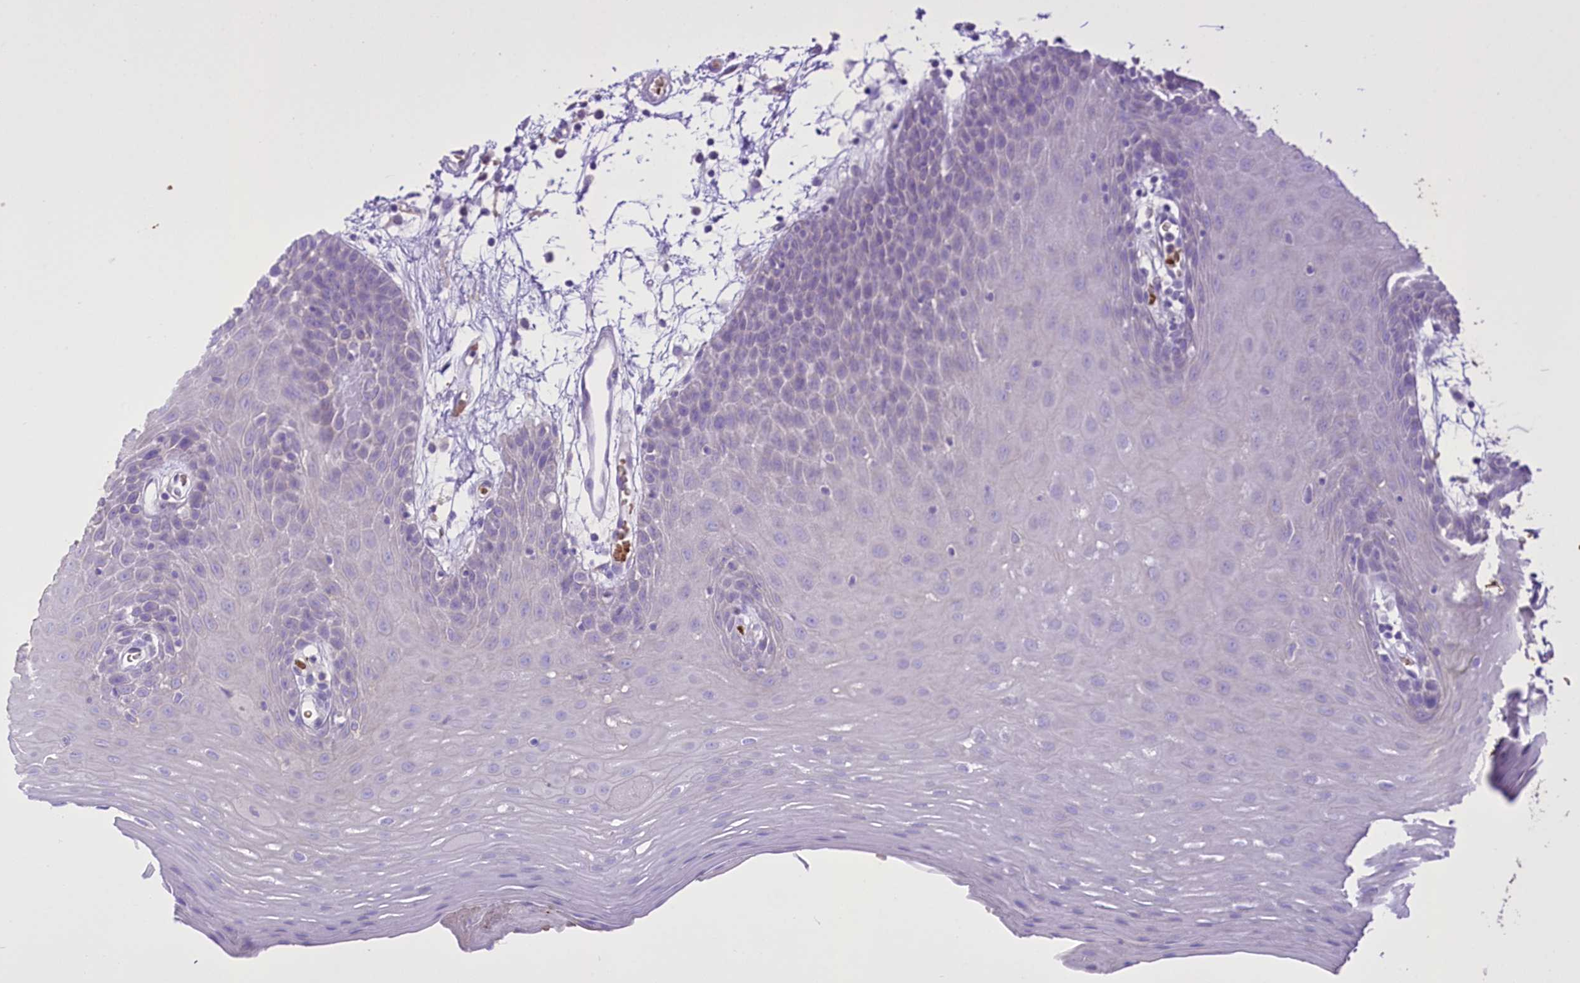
{"staining": {"intensity": "negative", "quantity": "none", "location": "none"}, "tissue": "oral mucosa", "cell_type": "Squamous epithelial cells", "image_type": "normal", "snomed": [{"axis": "morphology", "description": "Normal tissue, NOS"}, {"axis": "topography", "description": "Skeletal muscle"}, {"axis": "topography", "description": "Oral tissue"}, {"axis": "topography", "description": "Salivary gland"}, {"axis": "topography", "description": "Peripheral nerve tissue"}], "caption": "A micrograph of oral mucosa stained for a protein reveals no brown staining in squamous epithelial cells. (DAB (3,3'-diaminobenzidine) immunohistochemistry (IHC), high magnification).", "gene": "PRSS53", "patient": {"sex": "male", "age": 54}}